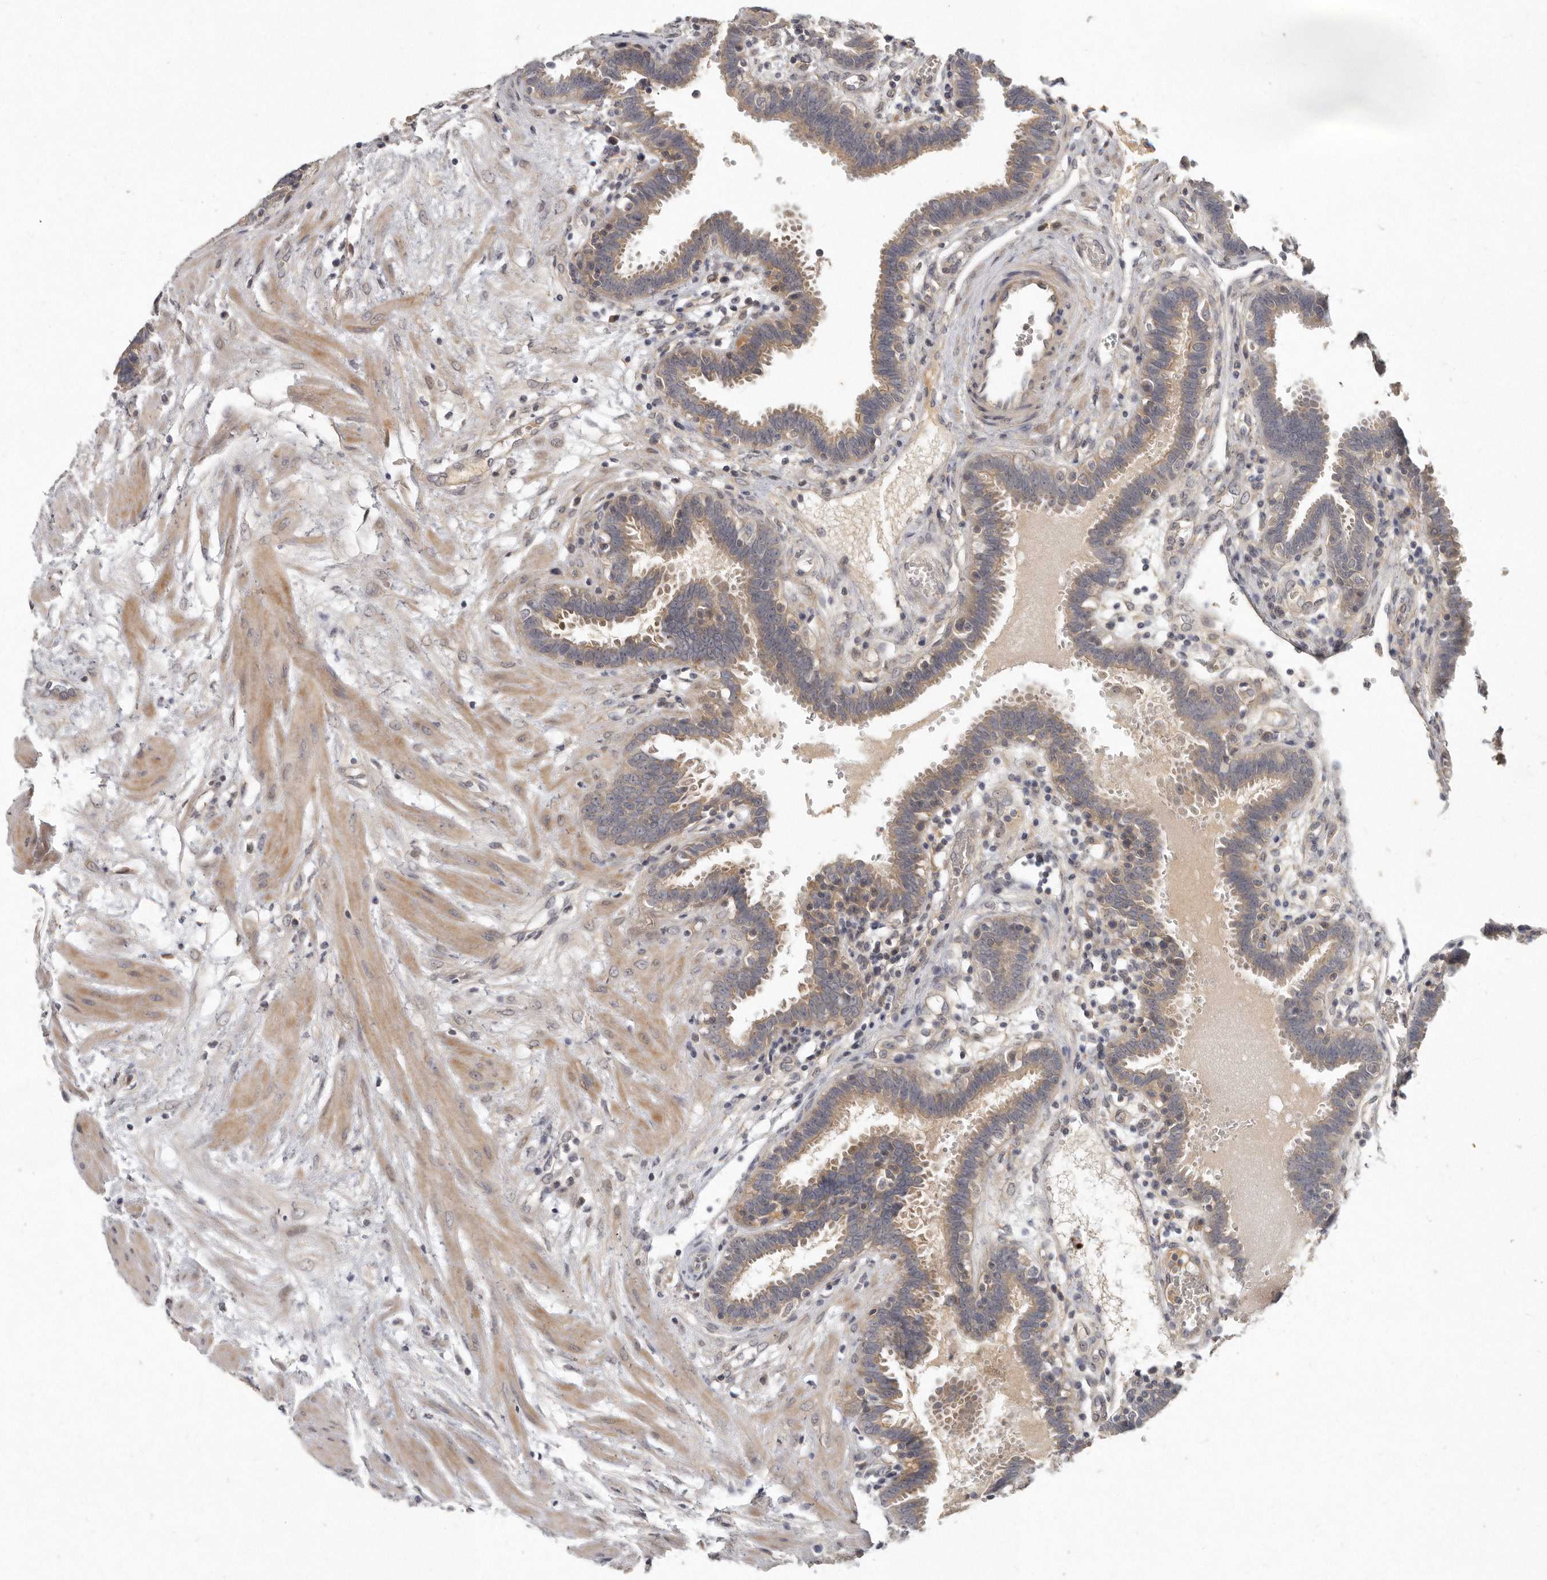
{"staining": {"intensity": "weak", "quantity": "25%-75%", "location": "cytoplasmic/membranous"}, "tissue": "fallopian tube", "cell_type": "Glandular cells", "image_type": "normal", "snomed": [{"axis": "morphology", "description": "Normal tissue, NOS"}, {"axis": "topography", "description": "Fallopian tube"}, {"axis": "topography", "description": "Placenta"}], "caption": "Fallopian tube stained with immunohistochemistry shows weak cytoplasmic/membranous positivity in approximately 25%-75% of glandular cells.", "gene": "SLC22A1", "patient": {"sex": "female", "age": 32}}